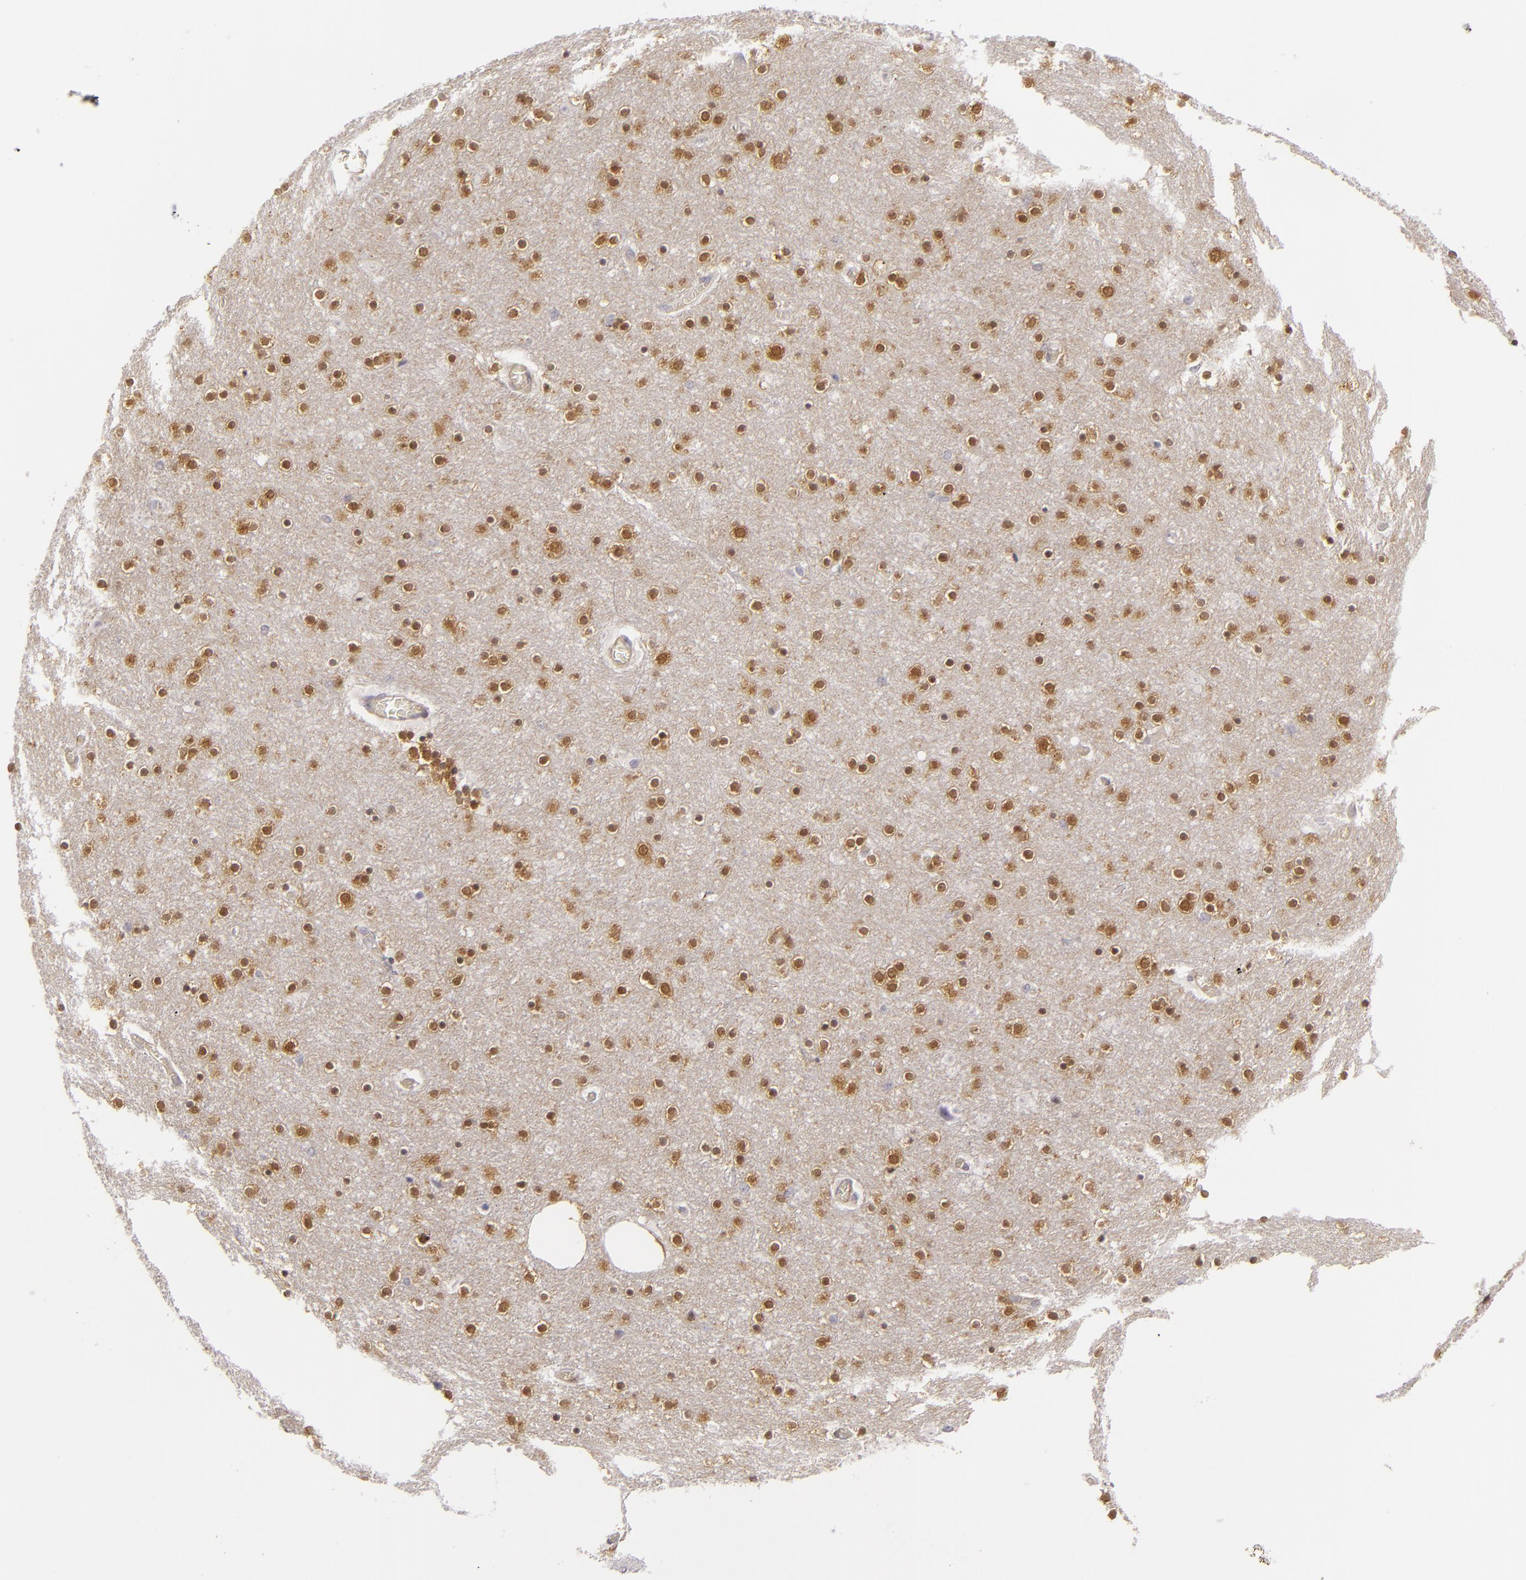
{"staining": {"intensity": "negative", "quantity": "none", "location": "none"}, "tissue": "cerebral cortex", "cell_type": "Endothelial cells", "image_type": "normal", "snomed": [{"axis": "morphology", "description": "Normal tissue, NOS"}, {"axis": "topography", "description": "Cerebral cortex"}], "caption": "Immunohistochemistry (IHC) histopathology image of normal cerebral cortex stained for a protein (brown), which shows no staining in endothelial cells. (Stains: DAB (3,3'-diaminobenzidine) immunohistochemistry with hematoxylin counter stain, Microscopy: brightfield microscopy at high magnification).", "gene": "EFS", "patient": {"sex": "female", "age": 54}}